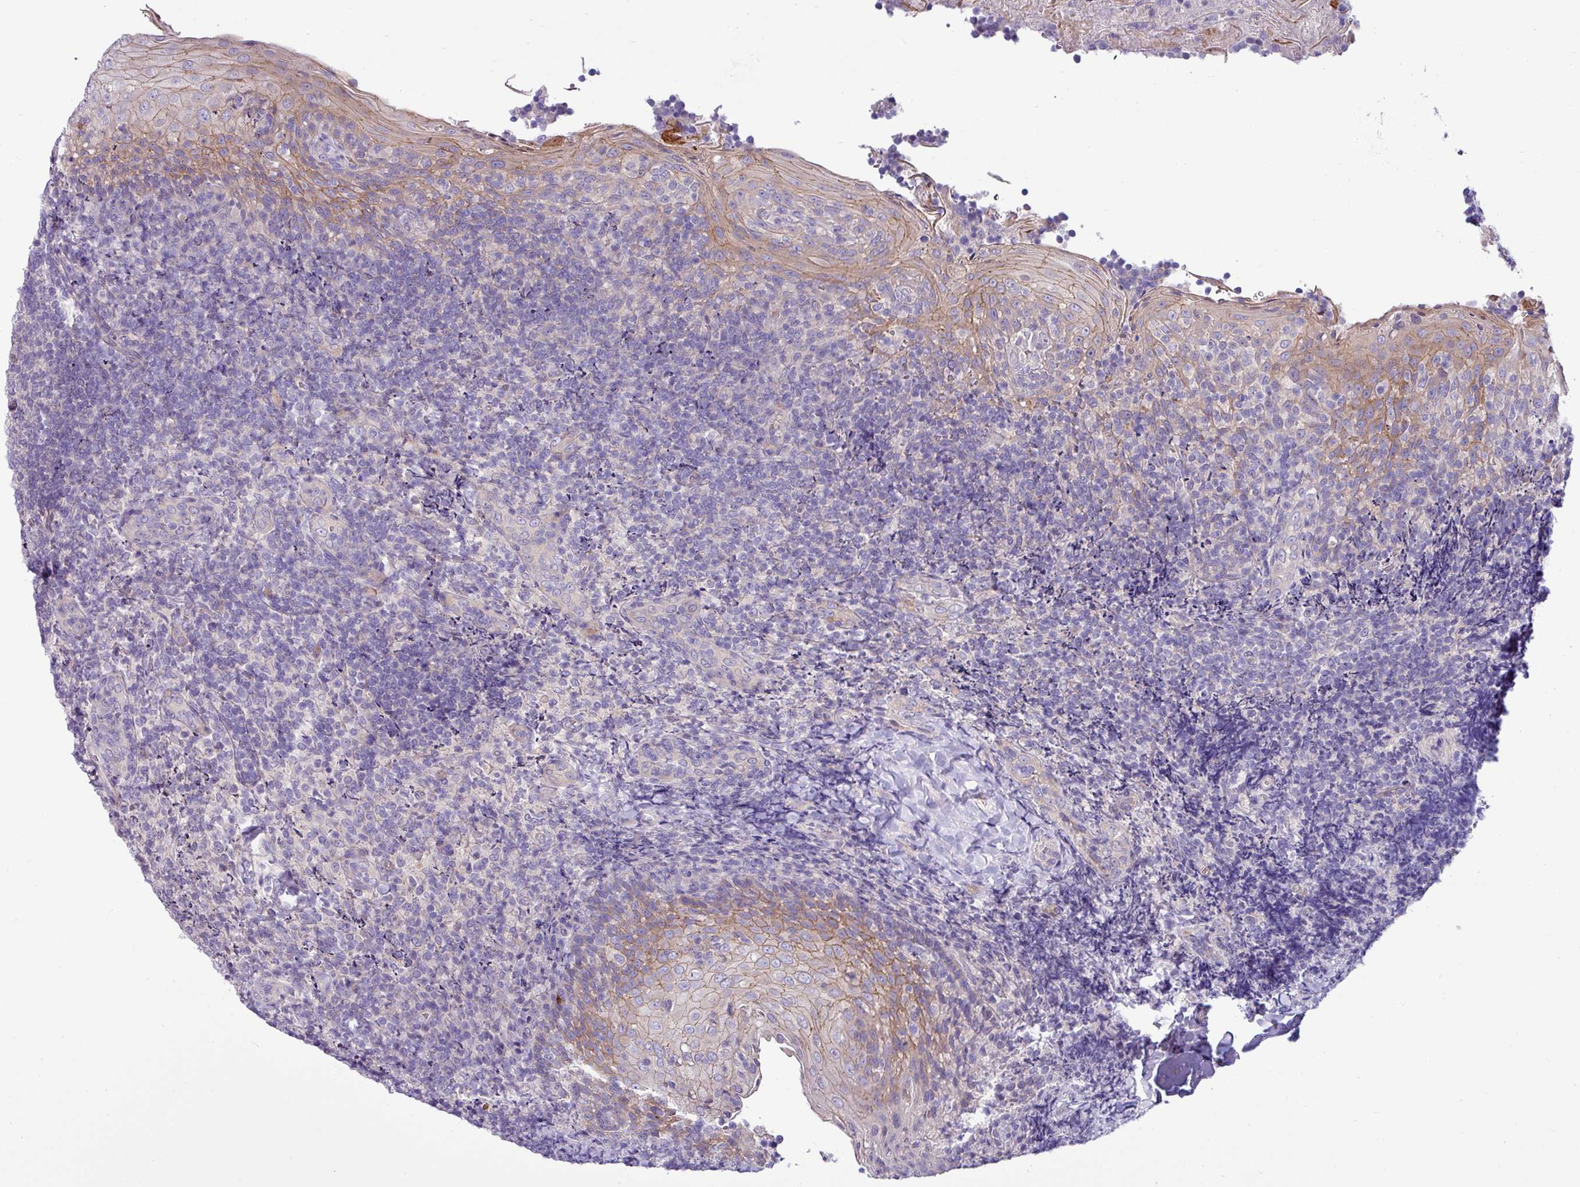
{"staining": {"intensity": "negative", "quantity": "none", "location": "none"}, "tissue": "tonsil", "cell_type": "Germinal center cells", "image_type": "normal", "snomed": [{"axis": "morphology", "description": "Normal tissue, NOS"}, {"axis": "topography", "description": "Tonsil"}], "caption": "This is a micrograph of immunohistochemistry staining of normal tonsil, which shows no staining in germinal center cells.", "gene": "ACAP3", "patient": {"sex": "female", "age": 10}}